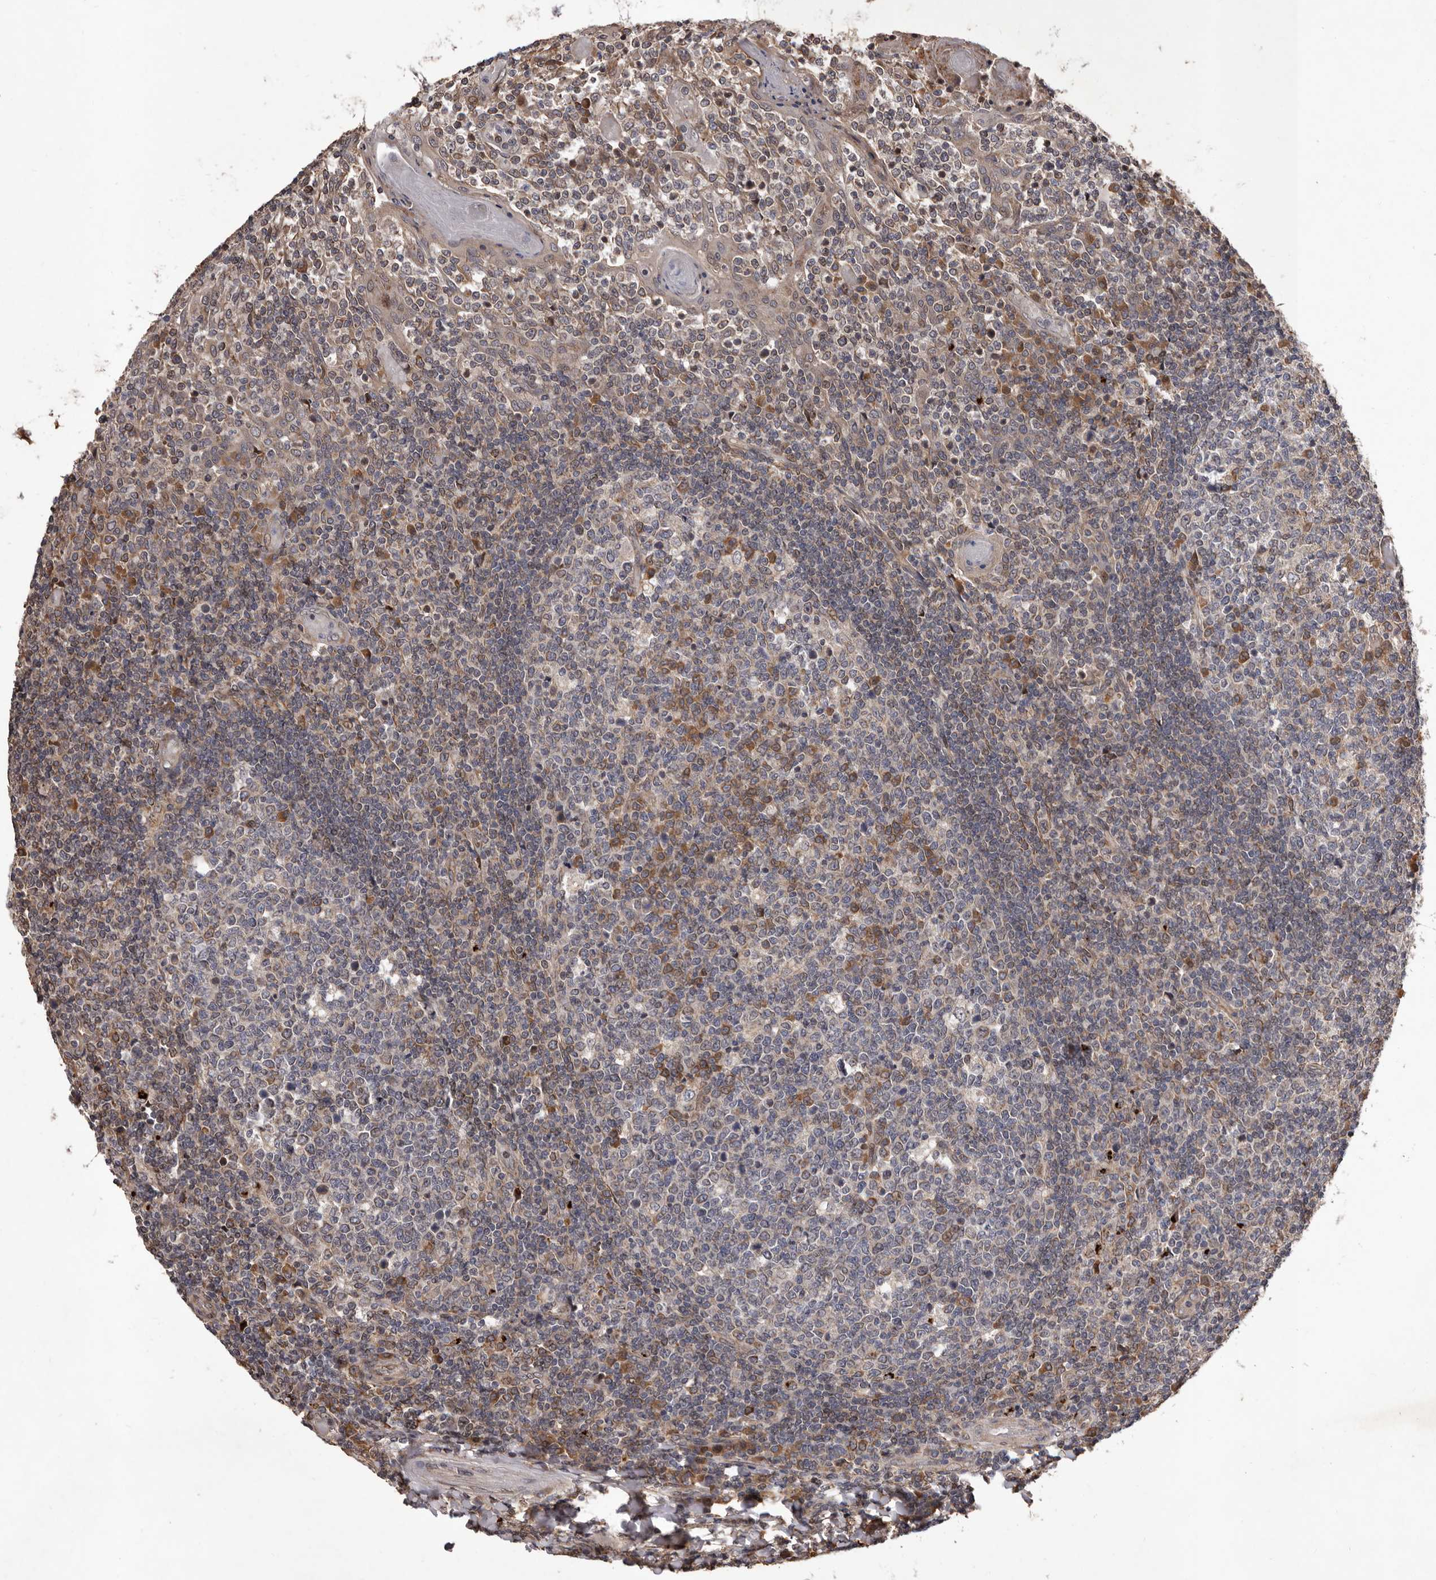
{"staining": {"intensity": "moderate", "quantity": "25%-75%", "location": "cytoplasmic/membranous"}, "tissue": "tonsil", "cell_type": "Germinal center cells", "image_type": "normal", "snomed": [{"axis": "morphology", "description": "Normal tissue, NOS"}, {"axis": "topography", "description": "Tonsil"}], "caption": "An image of human tonsil stained for a protein displays moderate cytoplasmic/membranous brown staining in germinal center cells. (Brightfield microscopy of DAB IHC at high magnification).", "gene": "GADD45B", "patient": {"sex": "female", "age": 19}}